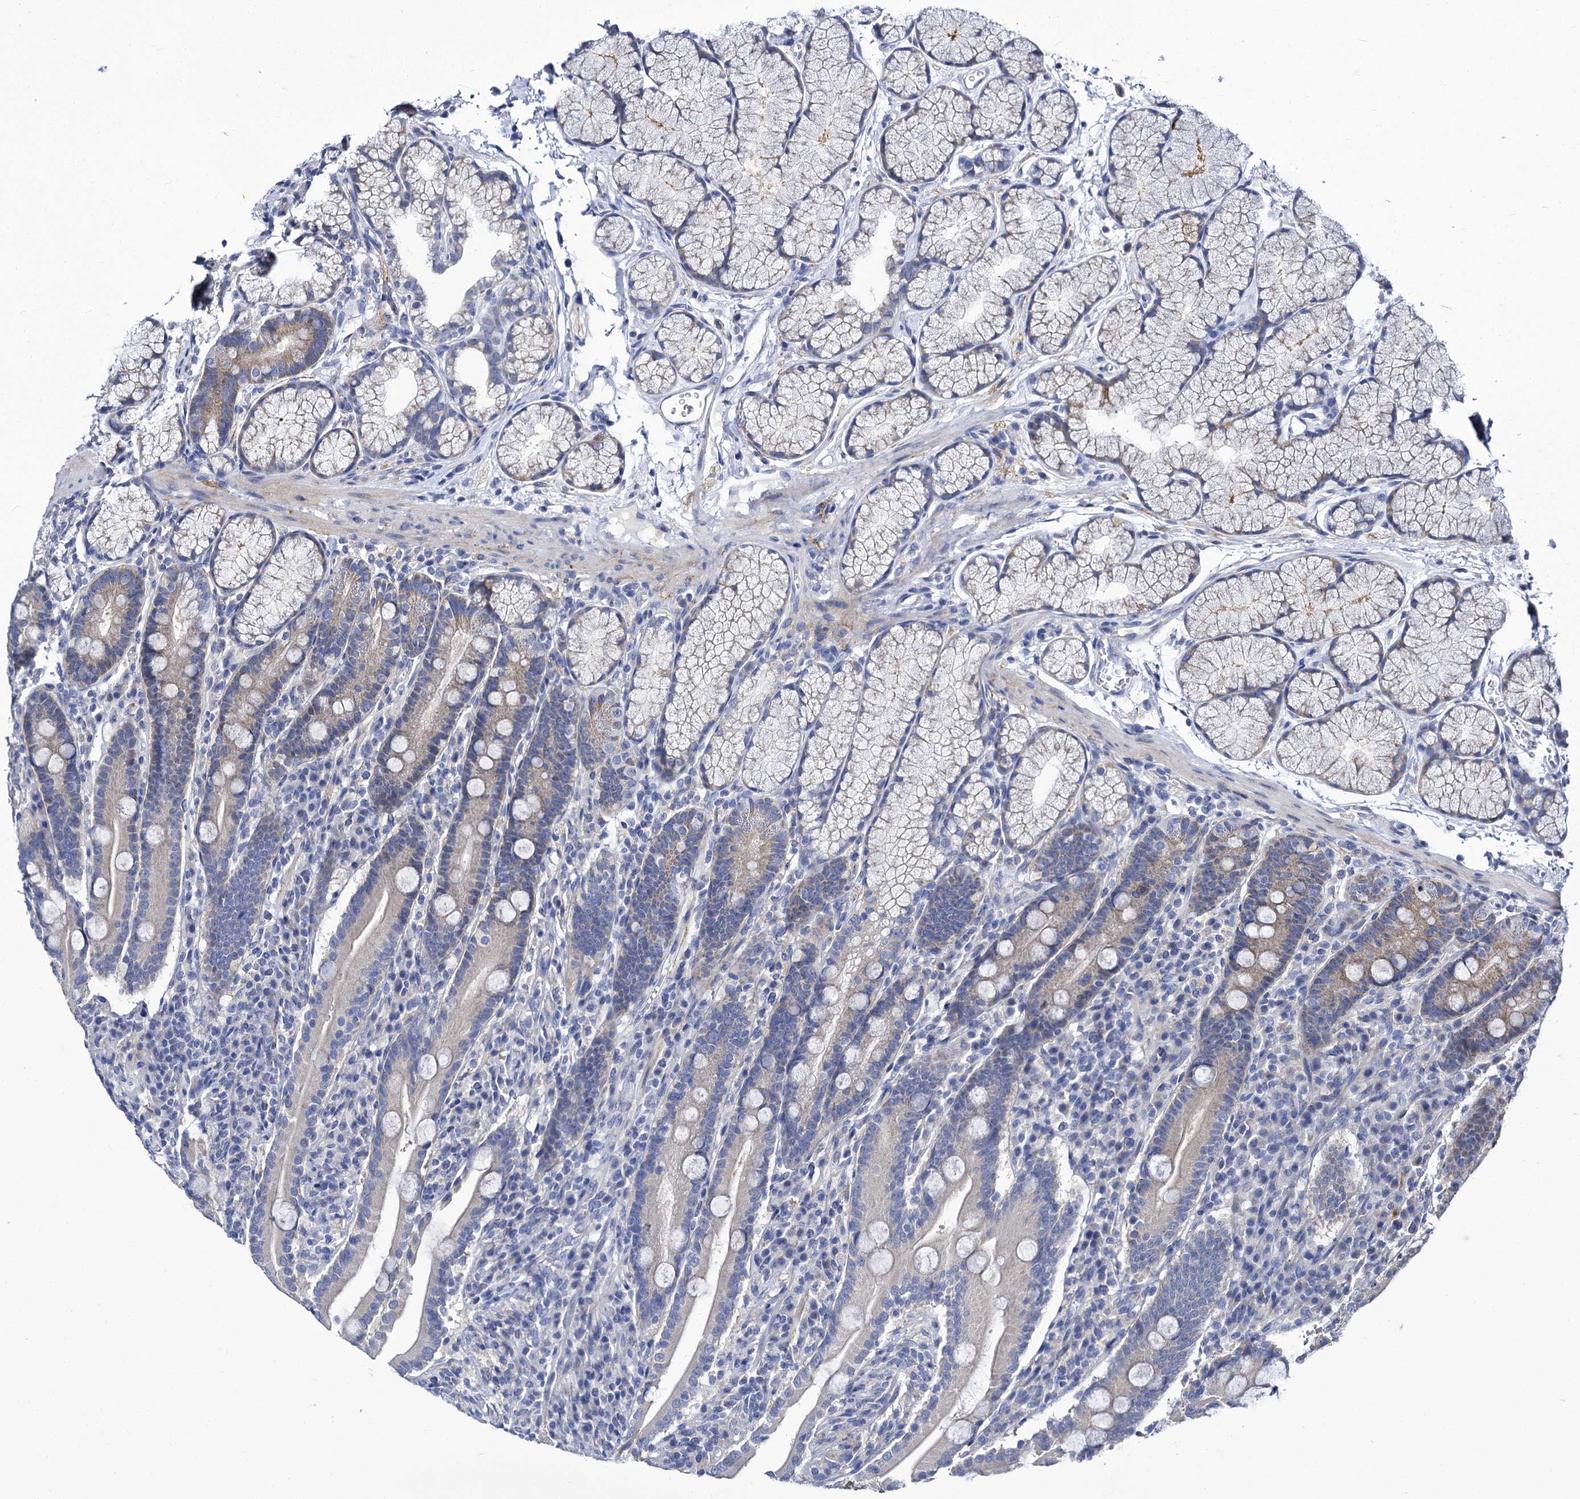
{"staining": {"intensity": "weak", "quantity": "<25%", "location": "cytoplasmic/membranous"}, "tissue": "duodenum", "cell_type": "Glandular cells", "image_type": "normal", "snomed": [{"axis": "morphology", "description": "Normal tissue, NOS"}, {"axis": "topography", "description": "Duodenum"}], "caption": "Immunohistochemistry of benign duodenum demonstrates no positivity in glandular cells.", "gene": "PANX2", "patient": {"sex": "male", "age": 35}}